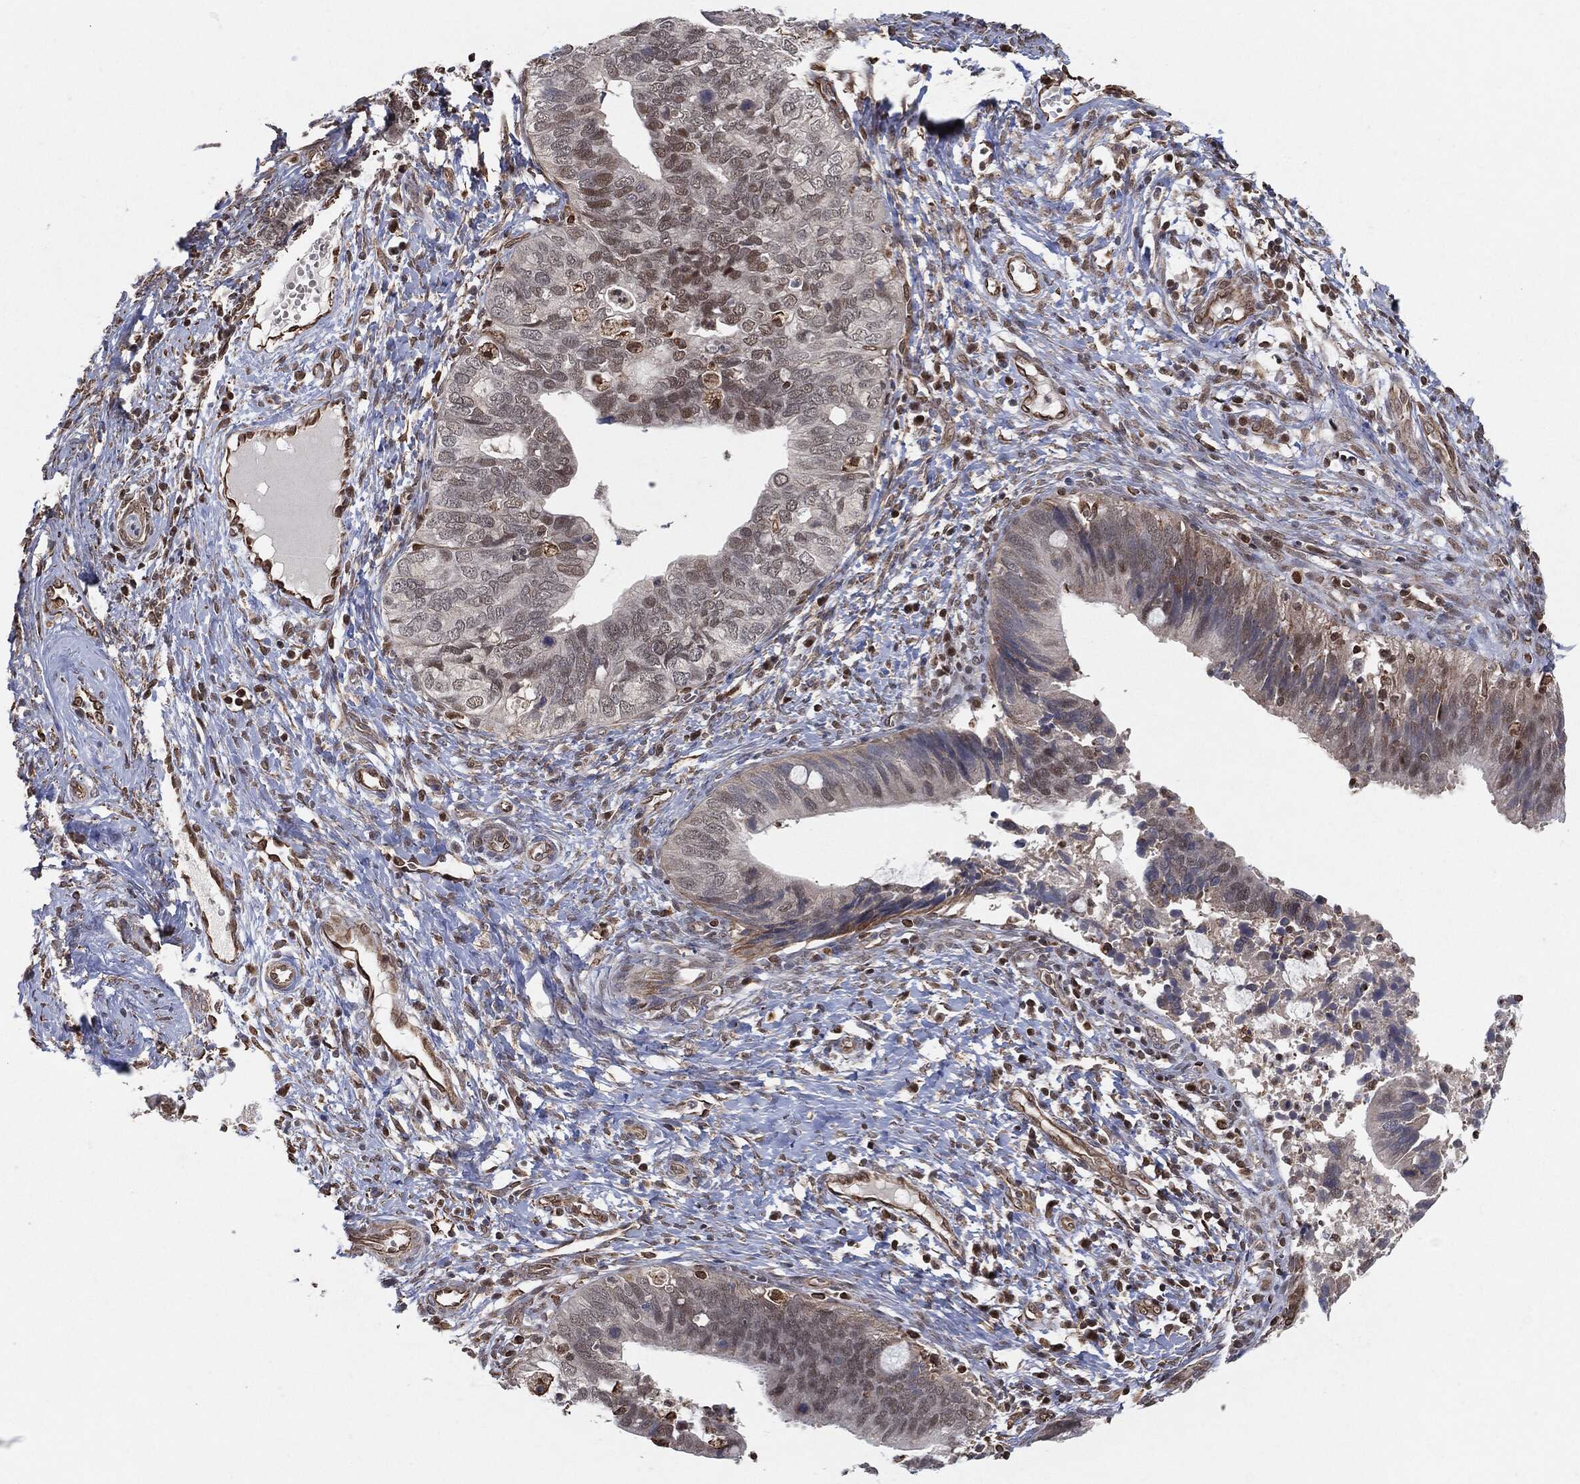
{"staining": {"intensity": "moderate", "quantity": "<25%", "location": "nuclear"}, "tissue": "cervical cancer", "cell_type": "Tumor cells", "image_type": "cancer", "snomed": [{"axis": "morphology", "description": "Adenocarcinoma, NOS"}, {"axis": "topography", "description": "Cervix"}], "caption": "There is low levels of moderate nuclear positivity in tumor cells of cervical cancer, as demonstrated by immunohistochemical staining (brown color).", "gene": "TP53RK", "patient": {"sex": "female", "age": 42}}